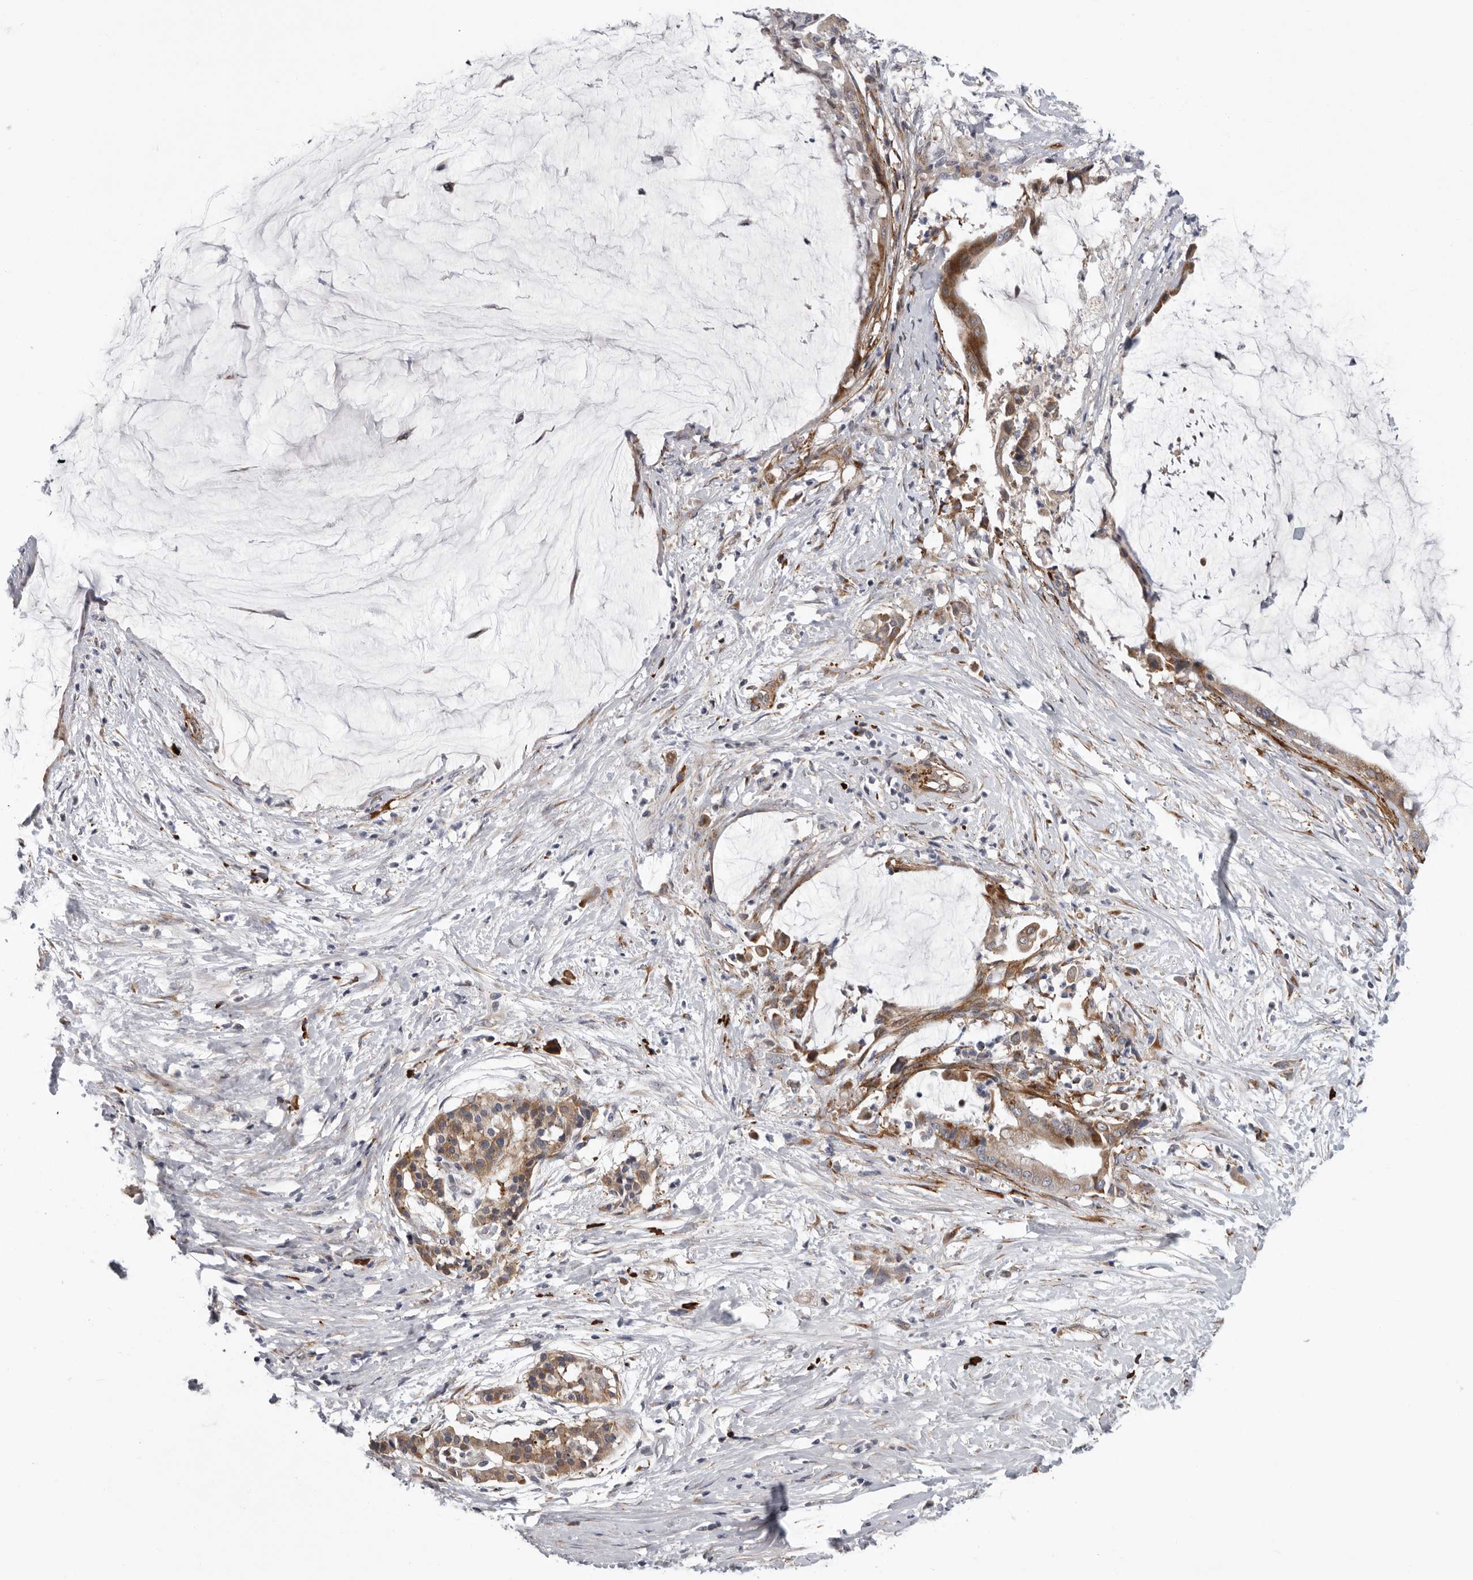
{"staining": {"intensity": "moderate", "quantity": ">75%", "location": "cytoplasmic/membranous"}, "tissue": "pancreatic cancer", "cell_type": "Tumor cells", "image_type": "cancer", "snomed": [{"axis": "morphology", "description": "Adenocarcinoma, NOS"}, {"axis": "topography", "description": "Pancreas"}], "caption": "A medium amount of moderate cytoplasmic/membranous expression is appreciated in approximately >75% of tumor cells in pancreatic cancer tissue.", "gene": "ATXN3L", "patient": {"sex": "male", "age": 41}}